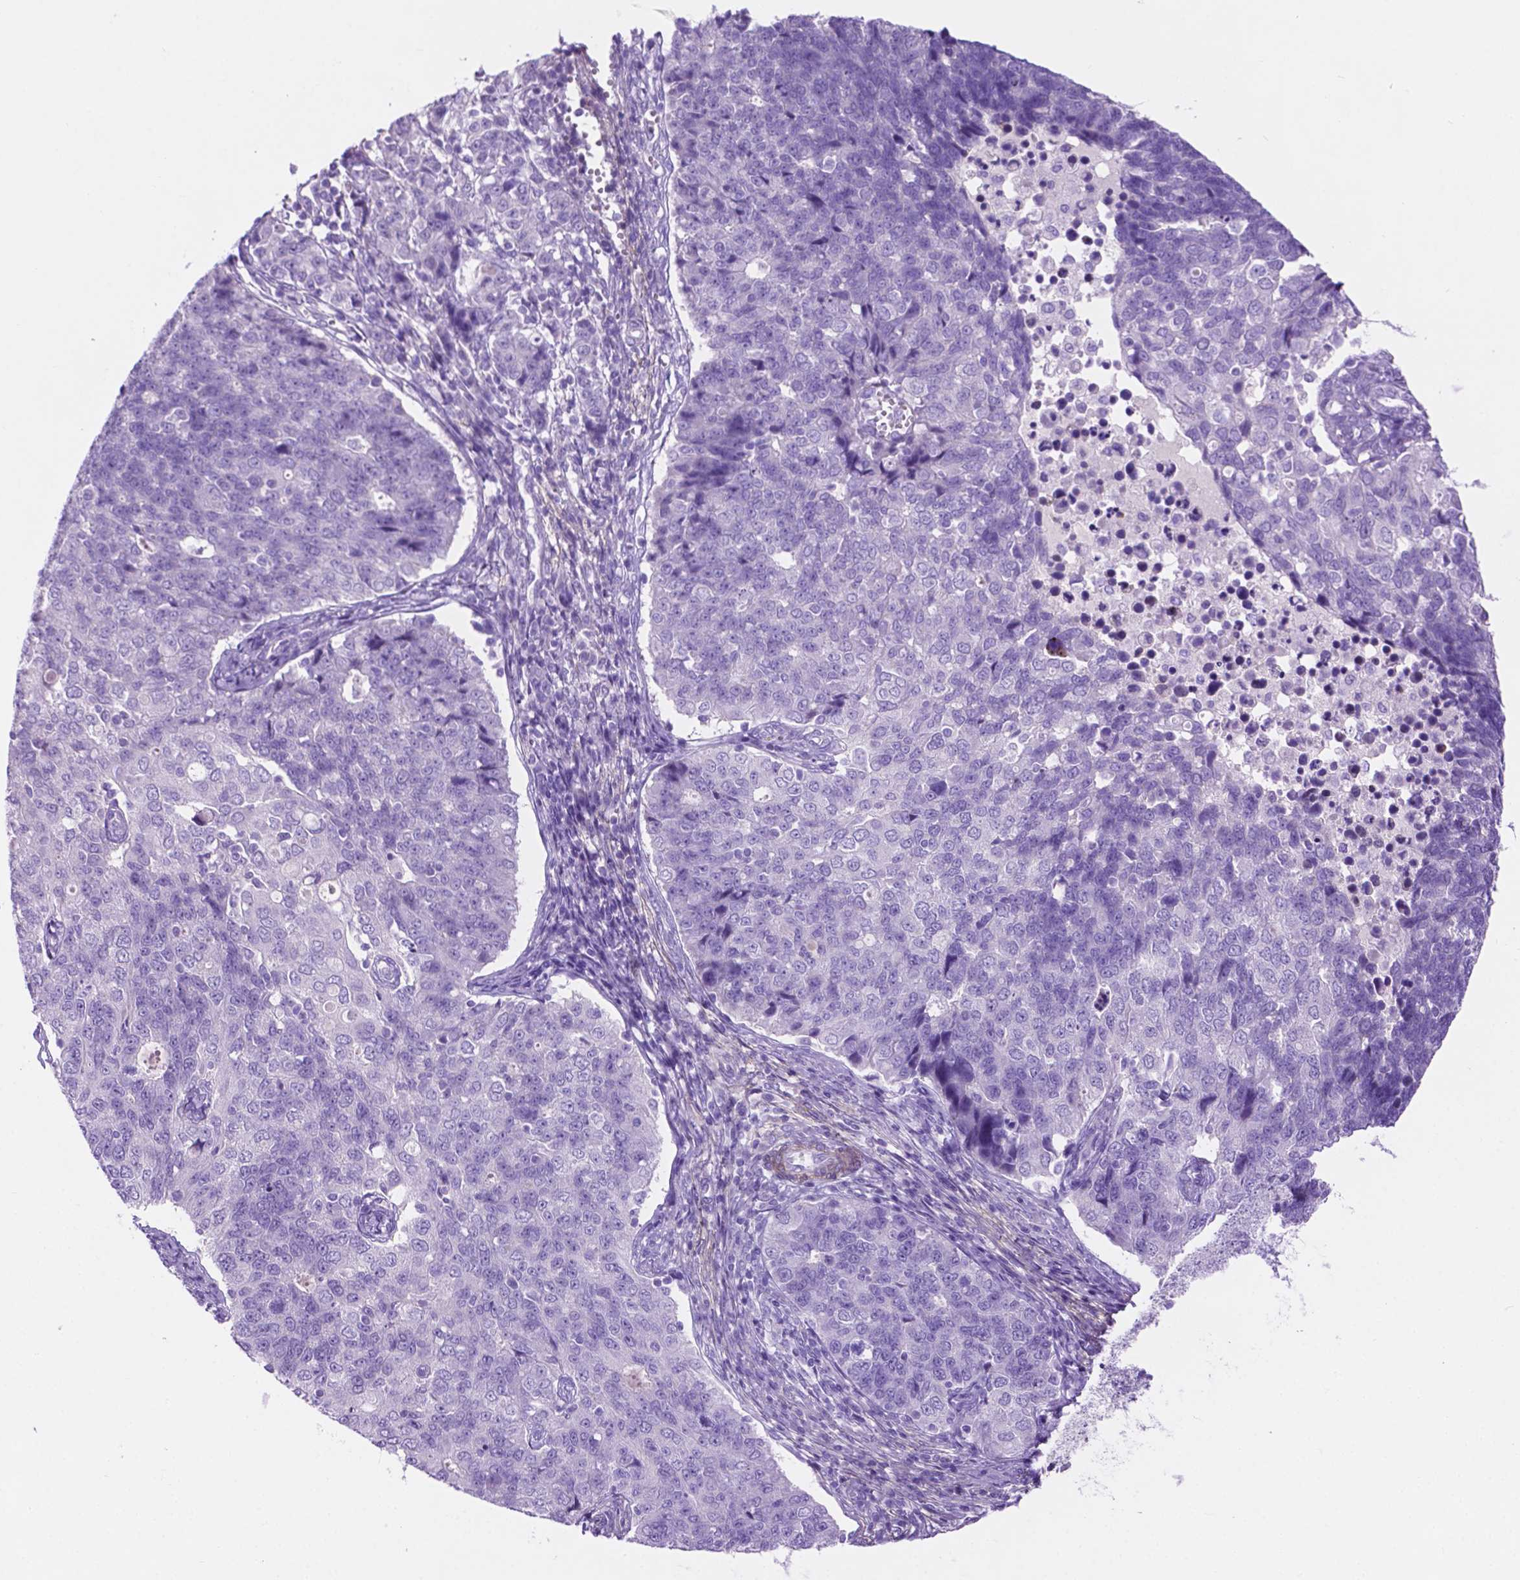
{"staining": {"intensity": "negative", "quantity": "none", "location": "none"}, "tissue": "endometrial cancer", "cell_type": "Tumor cells", "image_type": "cancer", "snomed": [{"axis": "morphology", "description": "Adenocarcinoma, NOS"}, {"axis": "topography", "description": "Endometrium"}], "caption": "Human endometrial cancer (adenocarcinoma) stained for a protein using immunohistochemistry (IHC) reveals no staining in tumor cells.", "gene": "ASPG", "patient": {"sex": "female", "age": 43}}